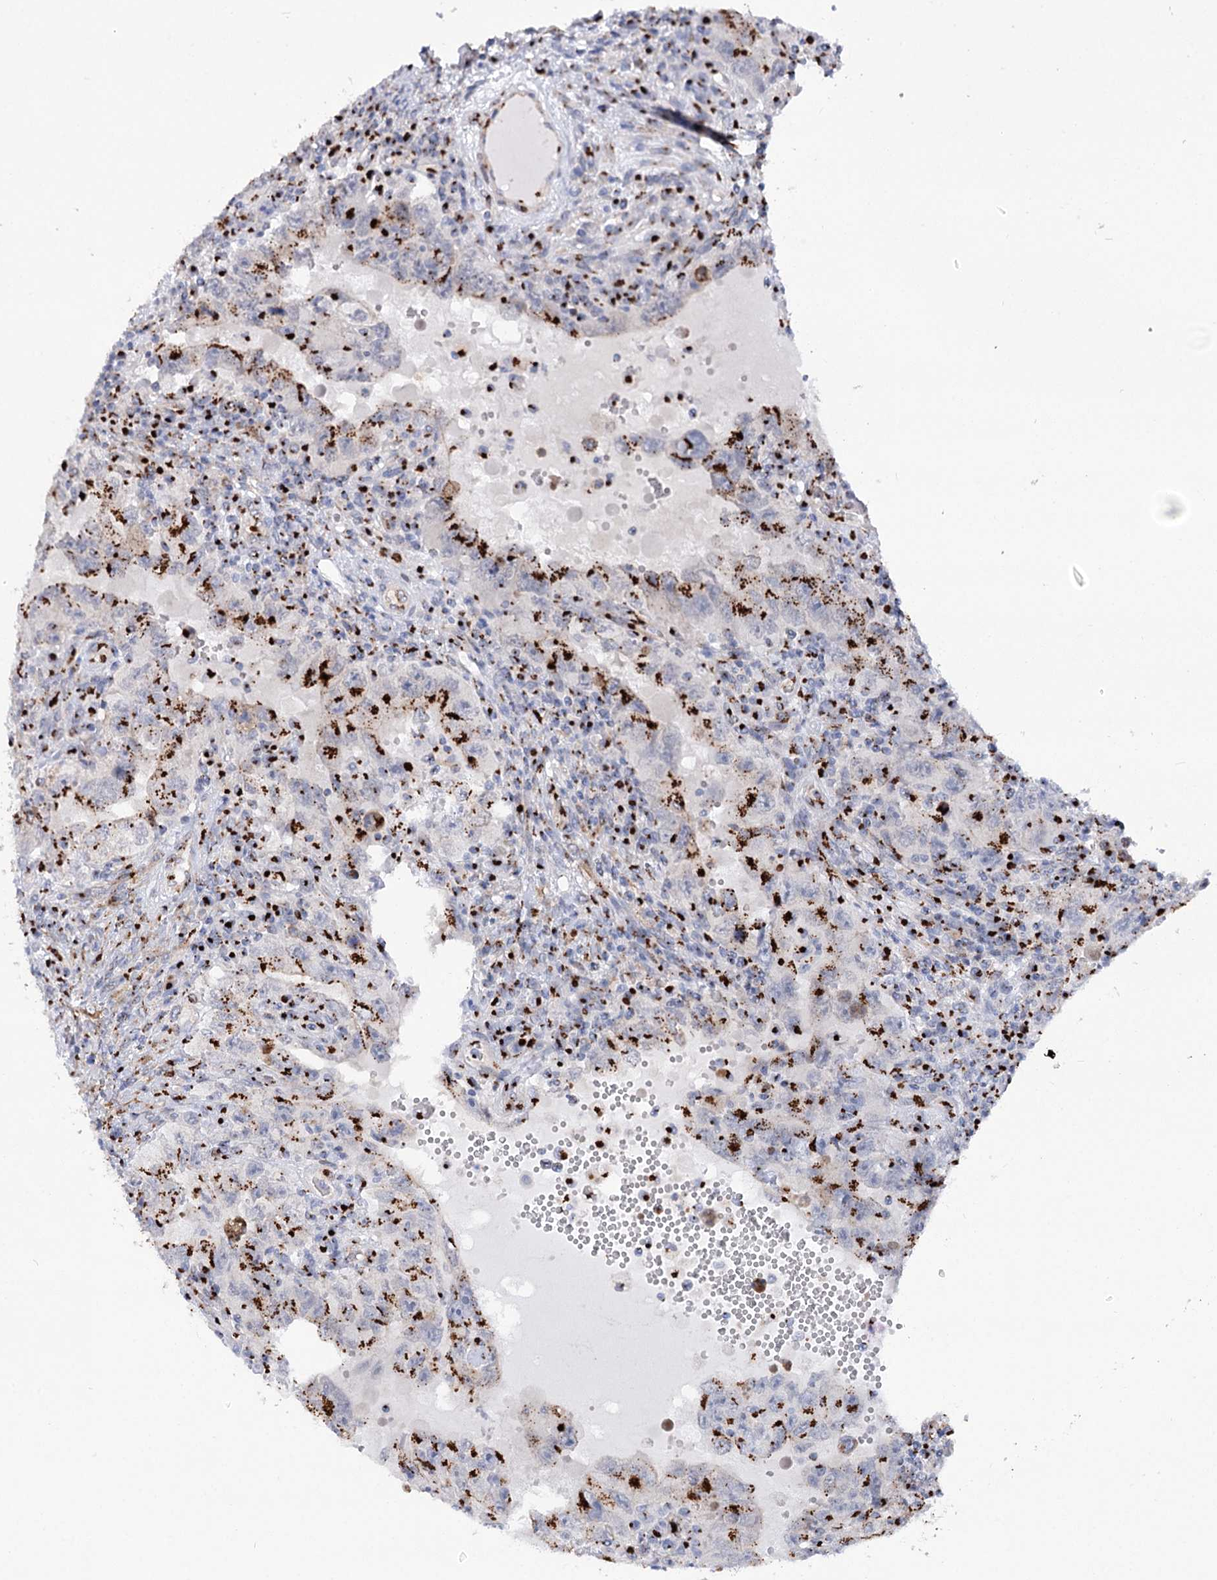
{"staining": {"intensity": "strong", "quantity": "25%-75%", "location": "cytoplasmic/membranous"}, "tissue": "testis cancer", "cell_type": "Tumor cells", "image_type": "cancer", "snomed": [{"axis": "morphology", "description": "Carcinoma, Embryonal, NOS"}, {"axis": "topography", "description": "Testis"}], "caption": "Protein expression analysis of testis cancer displays strong cytoplasmic/membranous positivity in about 25%-75% of tumor cells. Using DAB (3,3'-diaminobenzidine) (brown) and hematoxylin (blue) stains, captured at high magnification using brightfield microscopy.", "gene": "TMEM165", "patient": {"sex": "male", "age": 26}}